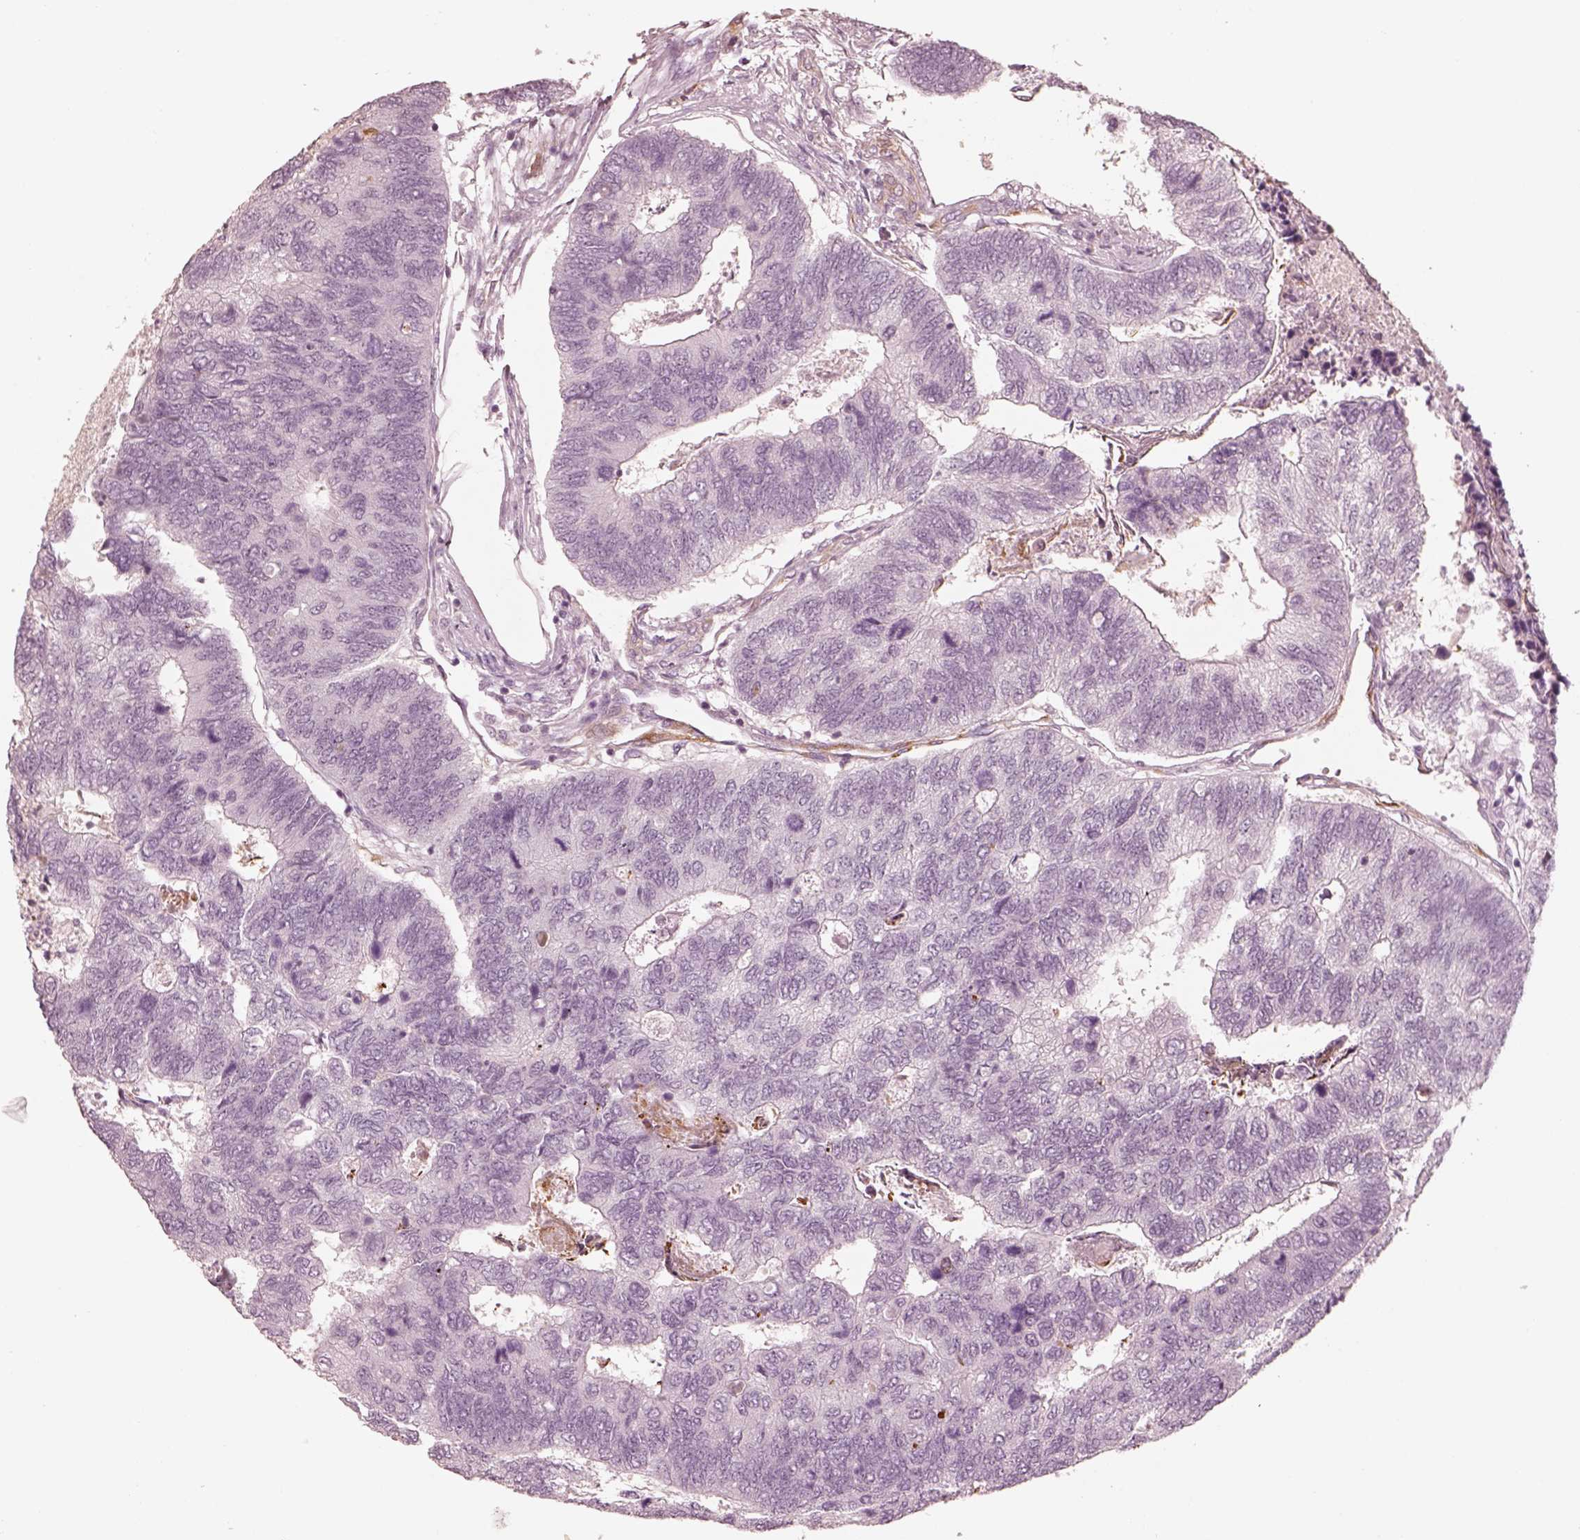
{"staining": {"intensity": "negative", "quantity": "none", "location": "none"}, "tissue": "colorectal cancer", "cell_type": "Tumor cells", "image_type": "cancer", "snomed": [{"axis": "morphology", "description": "Adenocarcinoma, NOS"}, {"axis": "topography", "description": "Colon"}], "caption": "The immunohistochemistry (IHC) photomicrograph has no significant positivity in tumor cells of colorectal adenocarcinoma tissue.", "gene": "DNAAF9", "patient": {"sex": "female", "age": 67}}